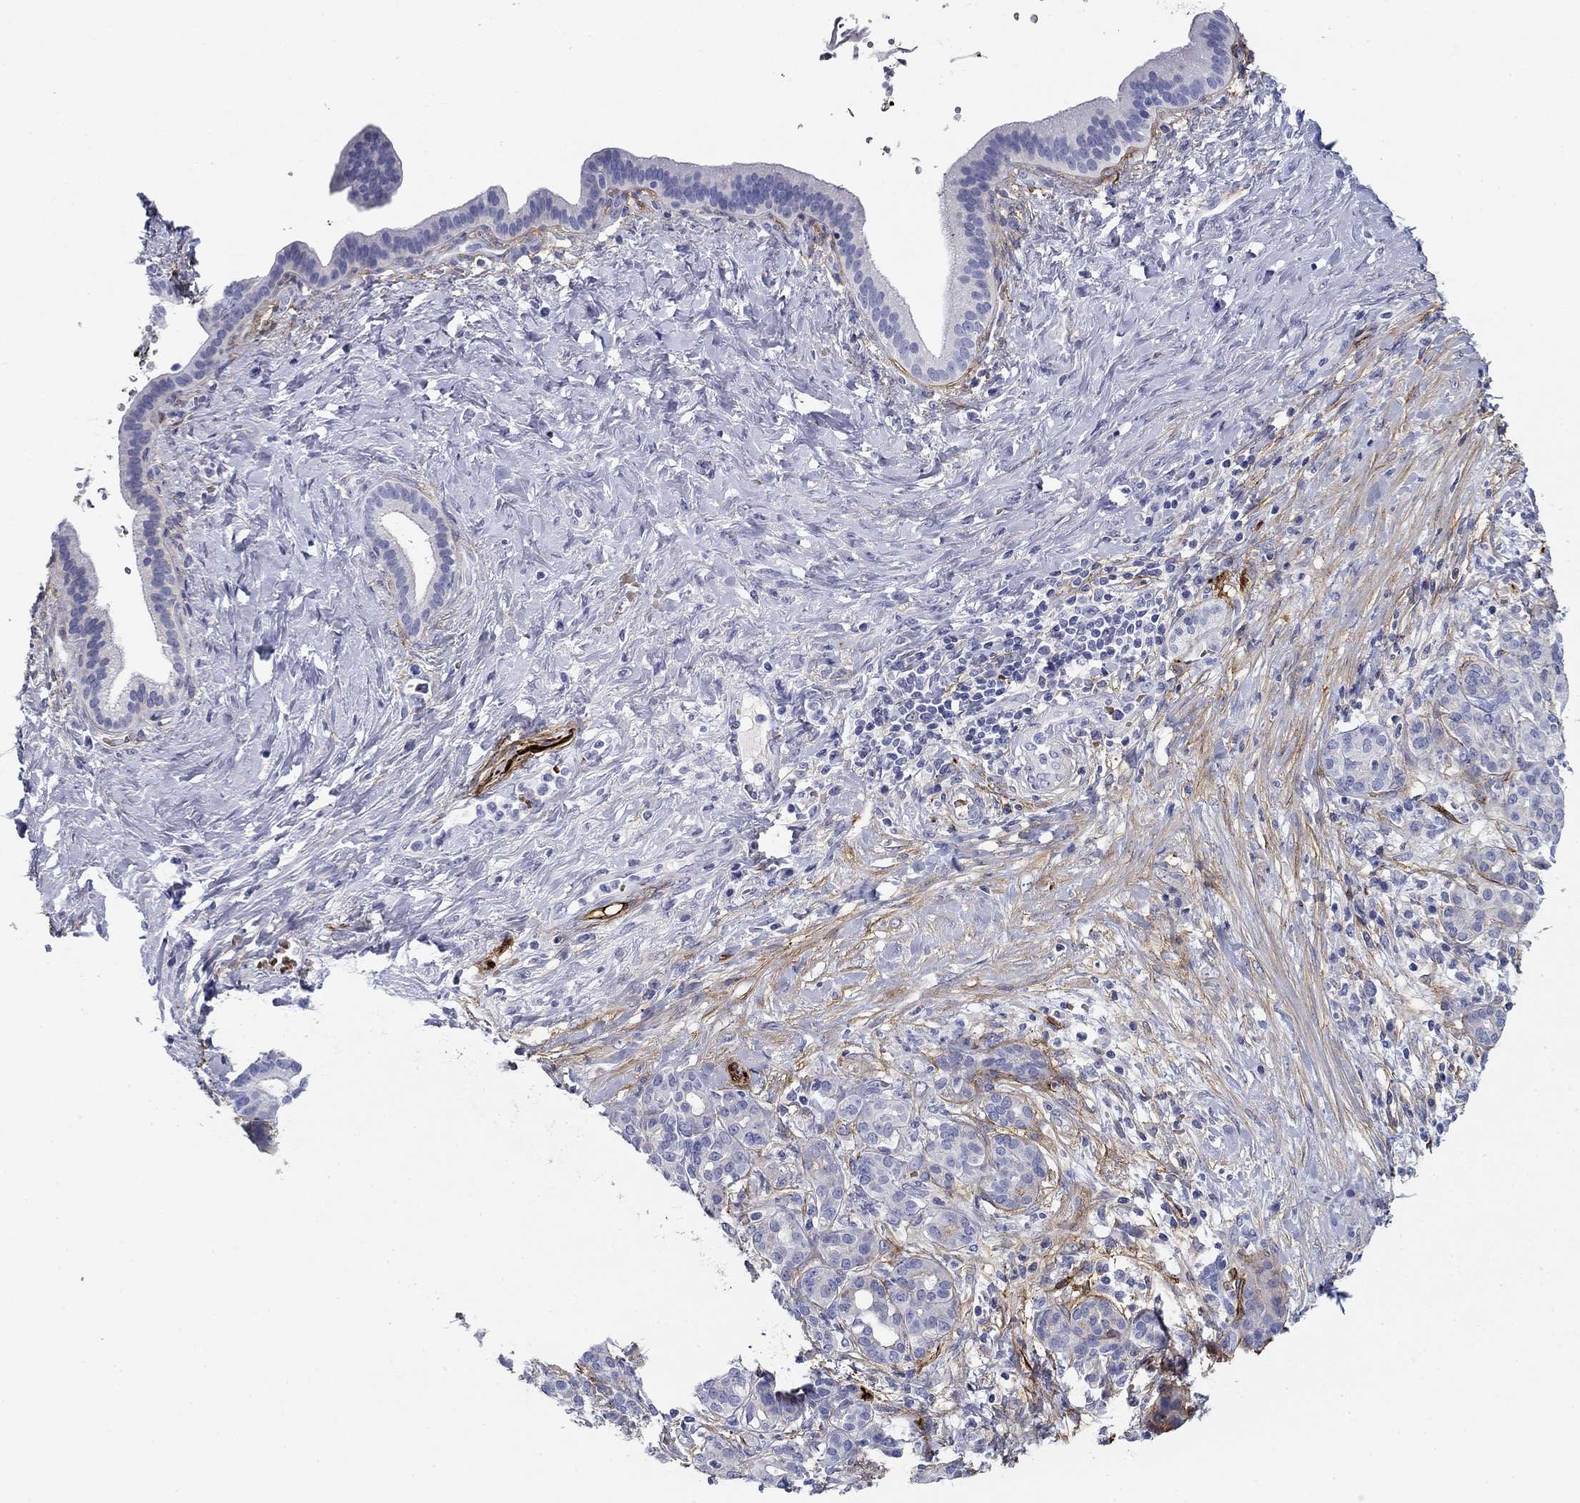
{"staining": {"intensity": "negative", "quantity": "none", "location": "none"}, "tissue": "pancreatic cancer", "cell_type": "Tumor cells", "image_type": "cancer", "snomed": [{"axis": "morphology", "description": "Adenocarcinoma, NOS"}, {"axis": "topography", "description": "Pancreas"}], "caption": "Pancreatic adenocarcinoma was stained to show a protein in brown. There is no significant expression in tumor cells.", "gene": "GPC1", "patient": {"sex": "male", "age": 44}}